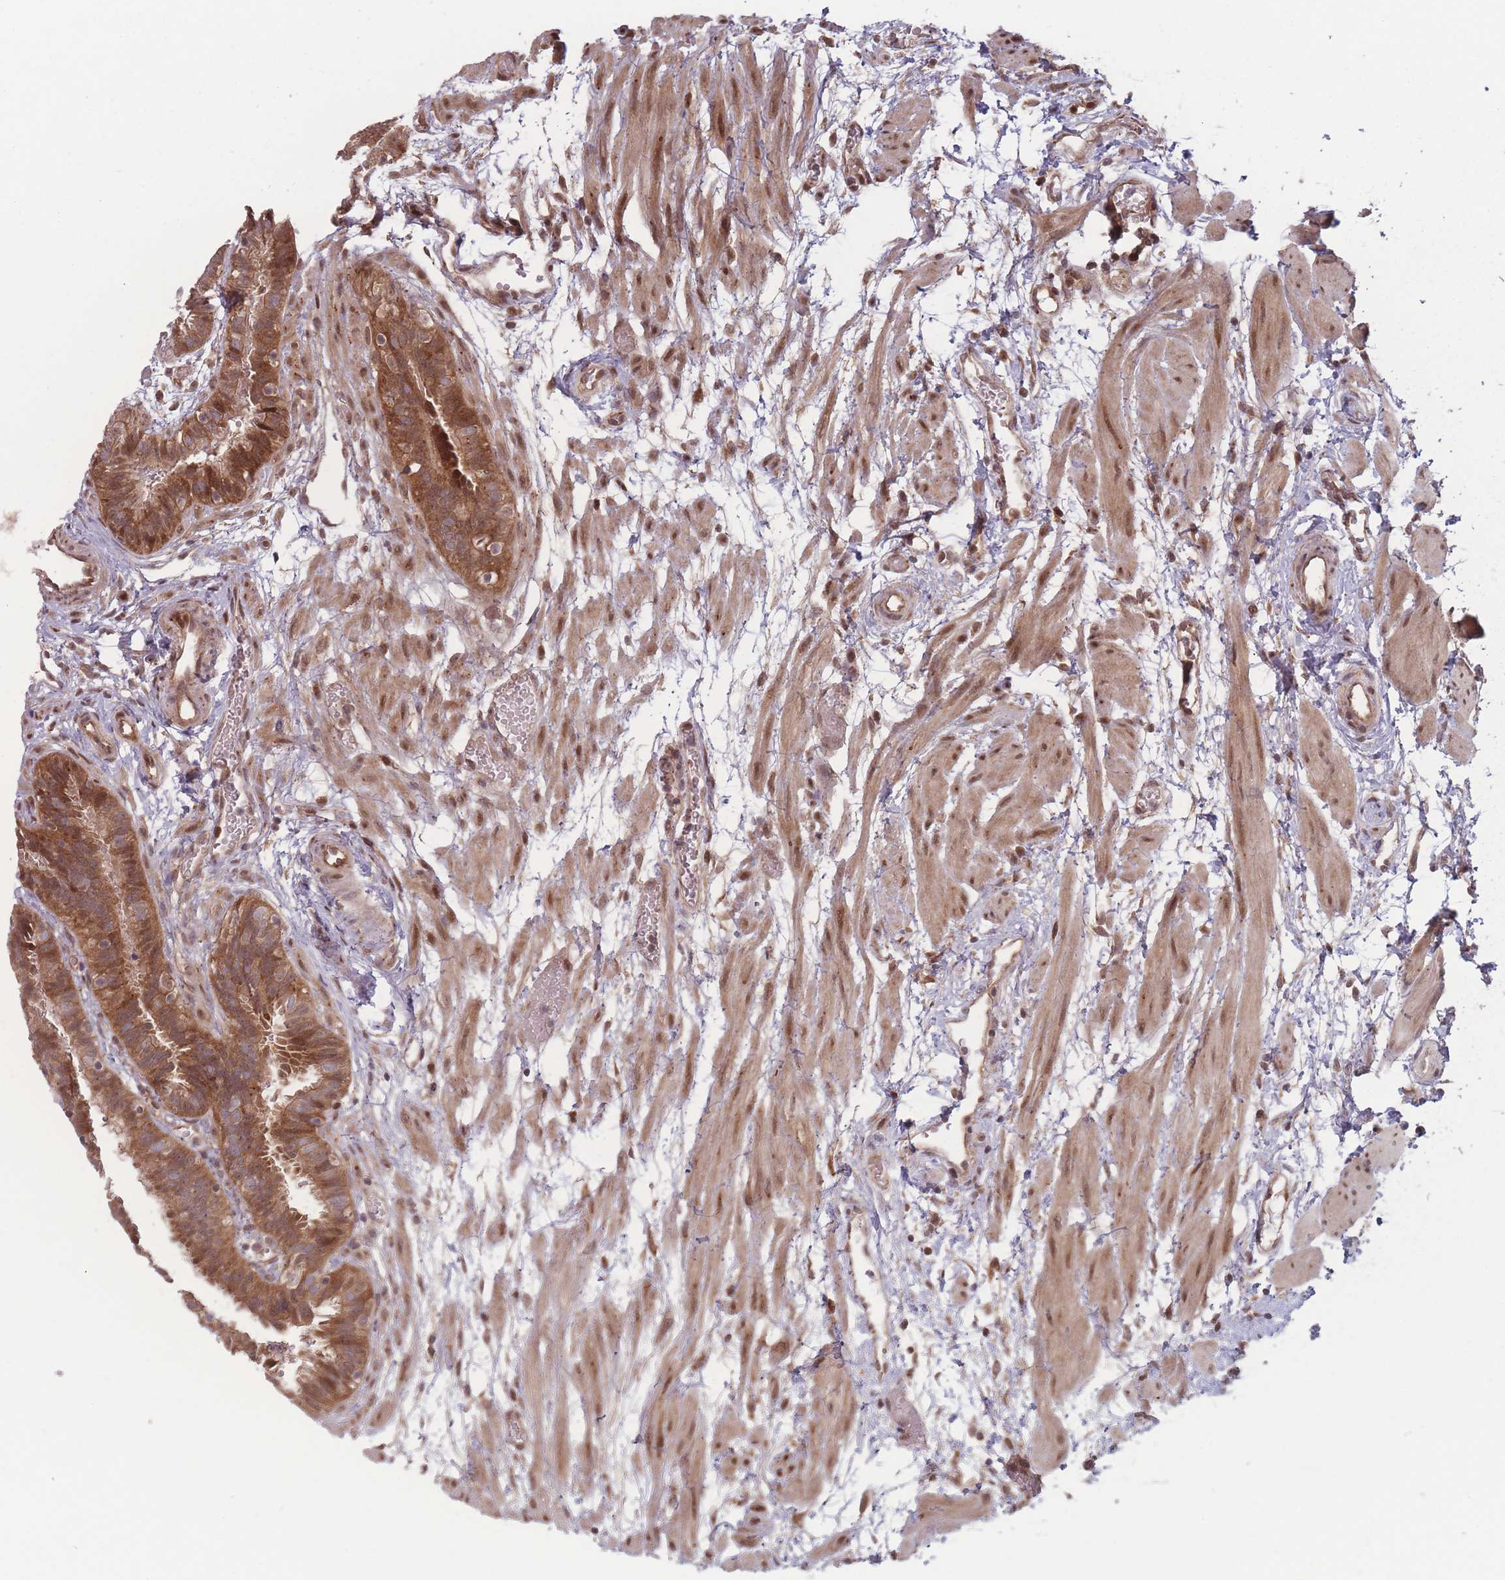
{"staining": {"intensity": "moderate", "quantity": ">75%", "location": "cytoplasmic/membranous"}, "tissue": "fallopian tube", "cell_type": "Glandular cells", "image_type": "normal", "snomed": [{"axis": "morphology", "description": "Normal tissue, NOS"}, {"axis": "topography", "description": "Fallopian tube"}], "caption": "Immunohistochemical staining of unremarkable human fallopian tube shows medium levels of moderate cytoplasmic/membranous staining in approximately >75% of glandular cells. The staining was performed using DAB (3,3'-diaminobenzidine) to visualize the protein expression in brown, while the nuclei were stained in blue with hematoxylin (Magnification: 20x).", "gene": "RPS18", "patient": {"sex": "female", "age": 37}}